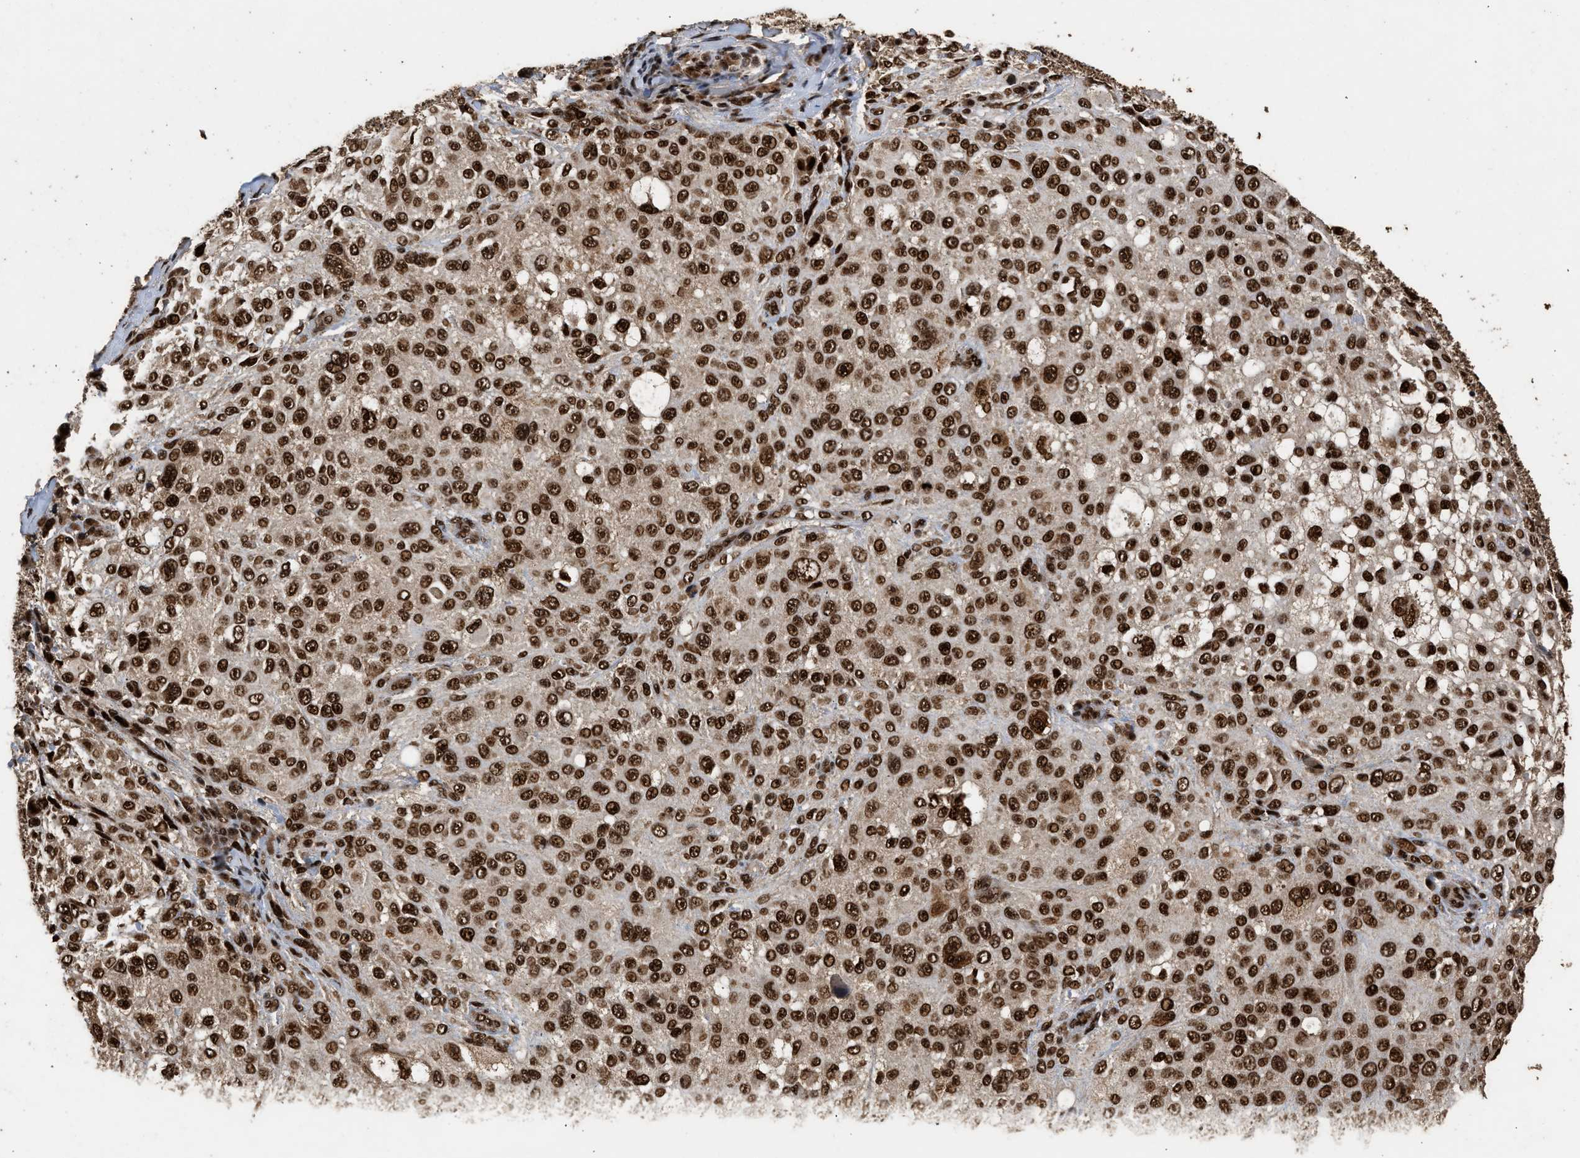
{"staining": {"intensity": "strong", "quantity": ">75%", "location": "nuclear"}, "tissue": "melanoma", "cell_type": "Tumor cells", "image_type": "cancer", "snomed": [{"axis": "morphology", "description": "Necrosis, NOS"}, {"axis": "morphology", "description": "Malignant melanoma, NOS"}, {"axis": "topography", "description": "Skin"}], "caption": "IHC histopathology image of melanoma stained for a protein (brown), which reveals high levels of strong nuclear positivity in about >75% of tumor cells.", "gene": "PPP4R3B", "patient": {"sex": "female", "age": 87}}